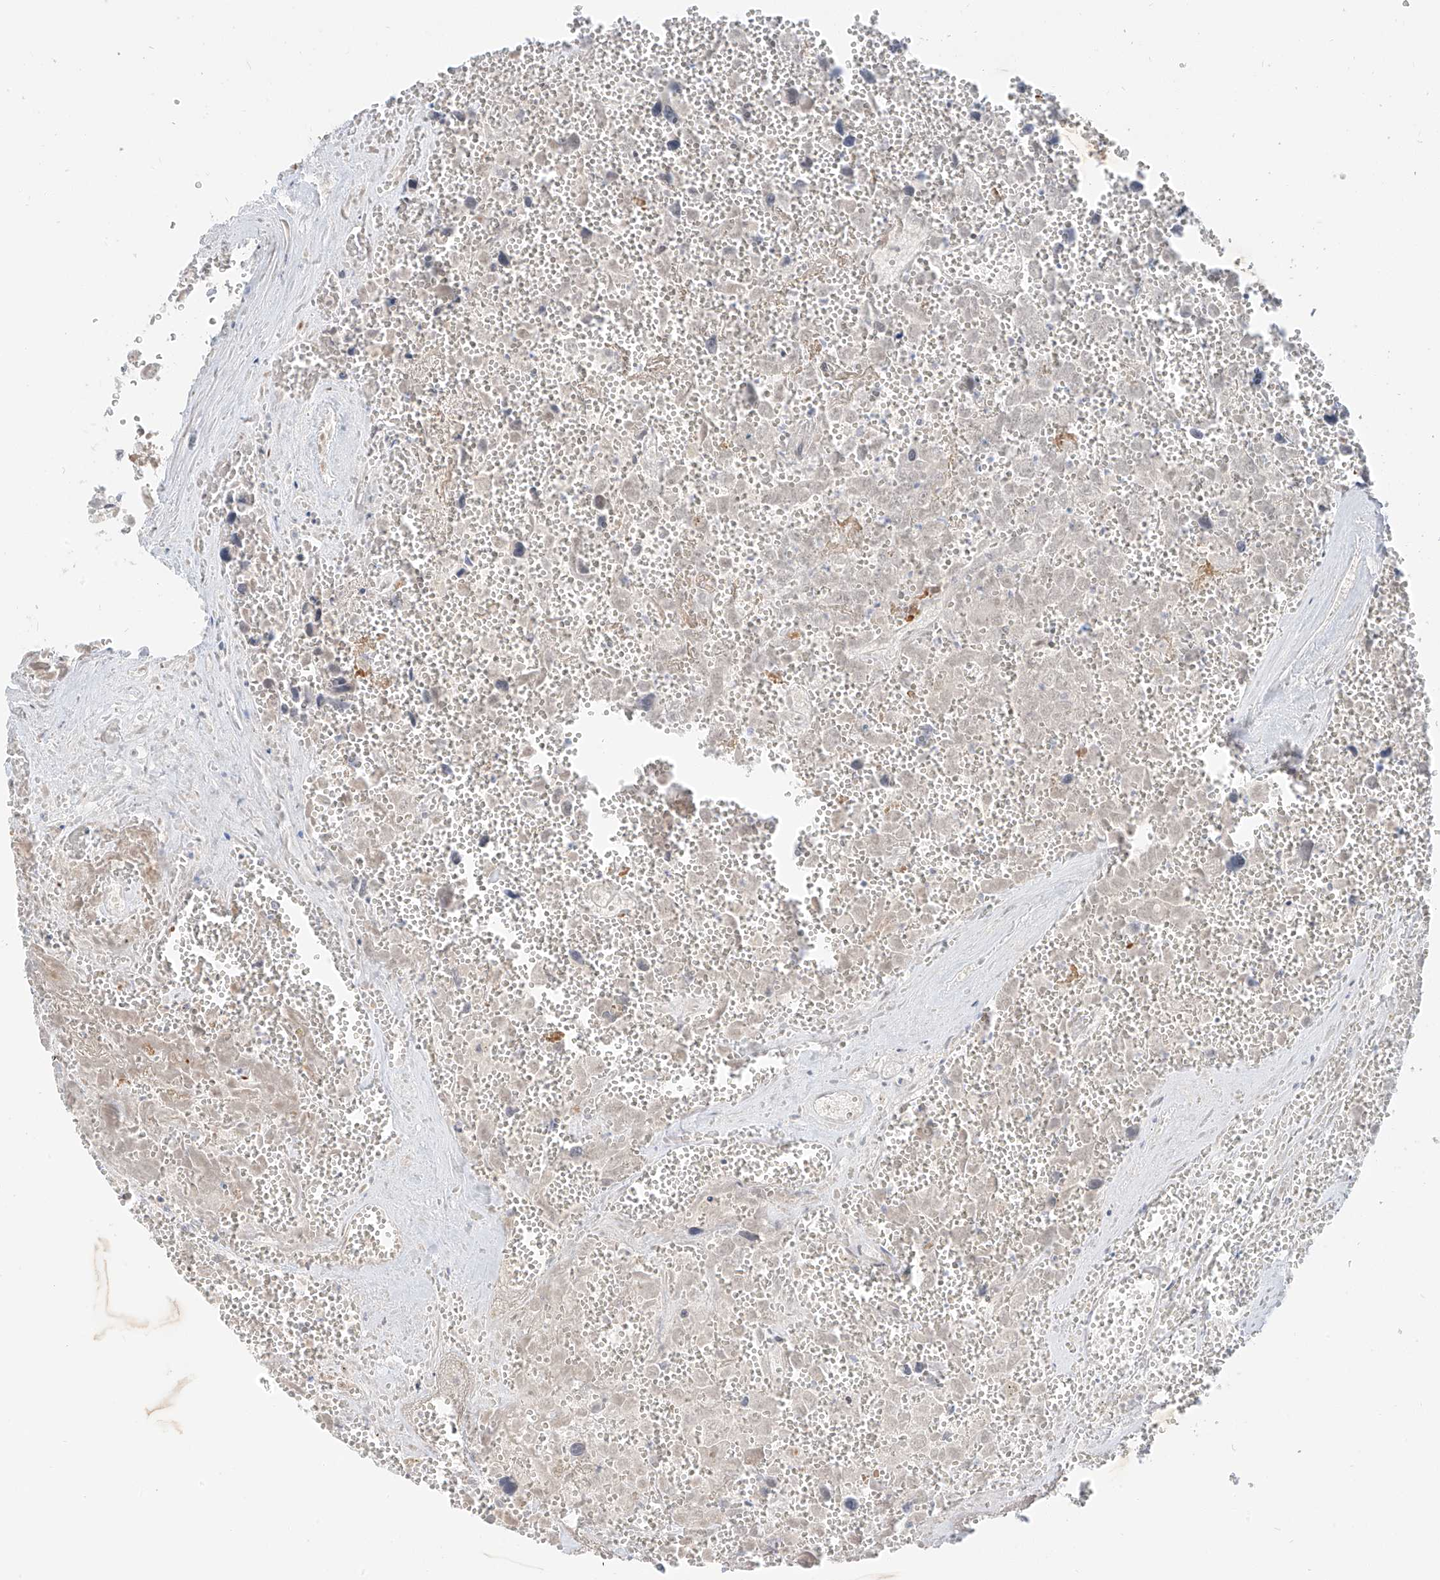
{"staining": {"intensity": "negative", "quantity": "none", "location": "none"}, "tissue": "testis cancer", "cell_type": "Tumor cells", "image_type": "cancer", "snomed": [{"axis": "morphology", "description": "Carcinoma, Embryonal, NOS"}, {"axis": "topography", "description": "Testis"}], "caption": "The photomicrograph displays no significant positivity in tumor cells of testis cancer (embryonal carcinoma). Nuclei are stained in blue.", "gene": "ZNF774", "patient": {"sex": "male", "age": 31}}